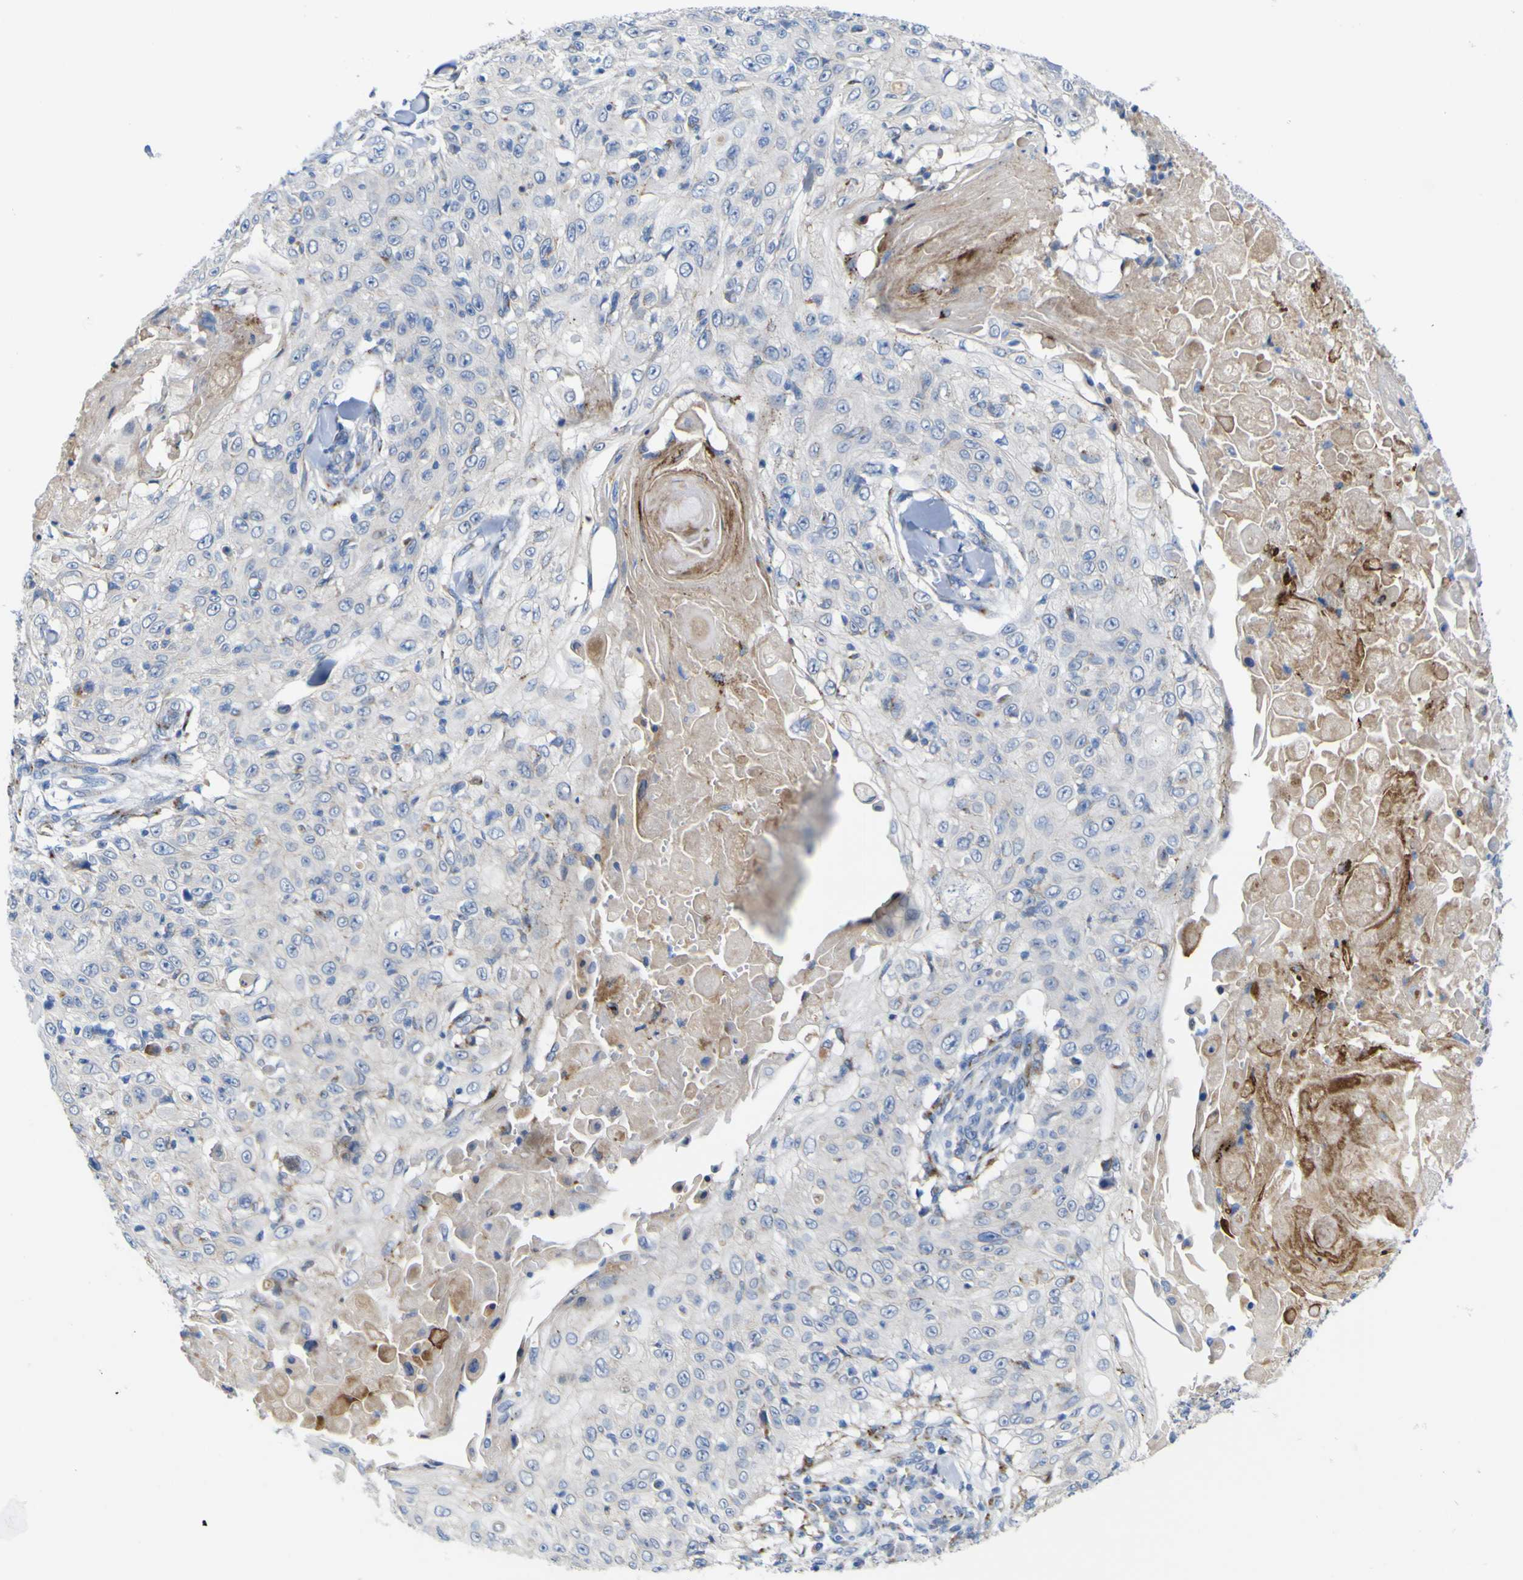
{"staining": {"intensity": "negative", "quantity": "none", "location": "none"}, "tissue": "skin cancer", "cell_type": "Tumor cells", "image_type": "cancer", "snomed": [{"axis": "morphology", "description": "Squamous cell carcinoma, NOS"}, {"axis": "topography", "description": "Skin"}], "caption": "The micrograph exhibits no significant positivity in tumor cells of squamous cell carcinoma (skin).", "gene": "PTPRF", "patient": {"sex": "male", "age": 86}}